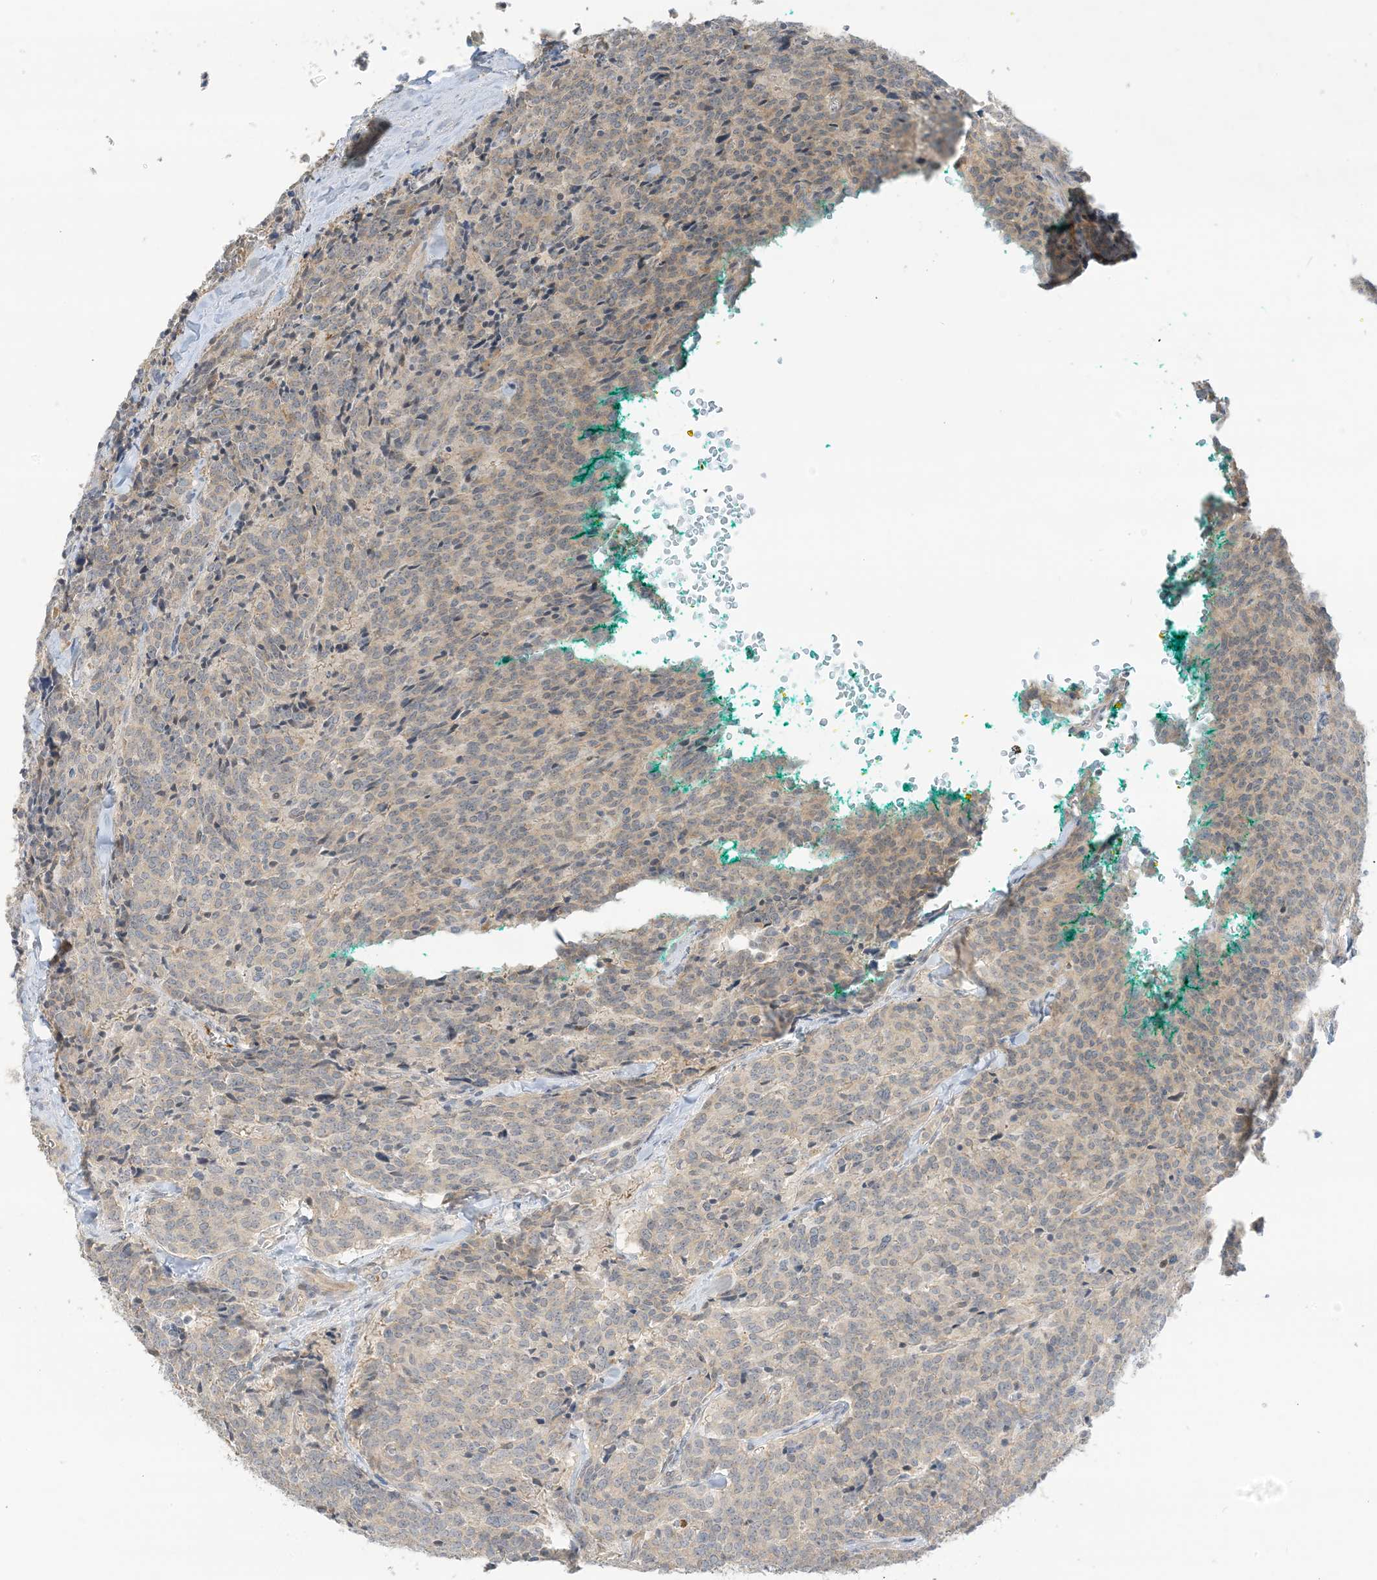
{"staining": {"intensity": "weak", "quantity": "<25%", "location": "cytoplasmic/membranous"}, "tissue": "carcinoid", "cell_type": "Tumor cells", "image_type": "cancer", "snomed": [{"axis": "morphology", "description": "Carcinoid, malignant, NOS"}, {"axis": "topography", "description": "Lung"}], "caption": "A photomicrograph of carcinoid (malignant) stained for a protein demonstrates no brown staining in tumor cells. The staining was performed using DAB (3,3'-diaminobenzidine) to visualize the protein expression in brown, while the nuclei were stained in blue with hematoxylin (Magnification: 20x).", "gene": "ETAA1", "patient": {"sex": "female", "age": 46}}